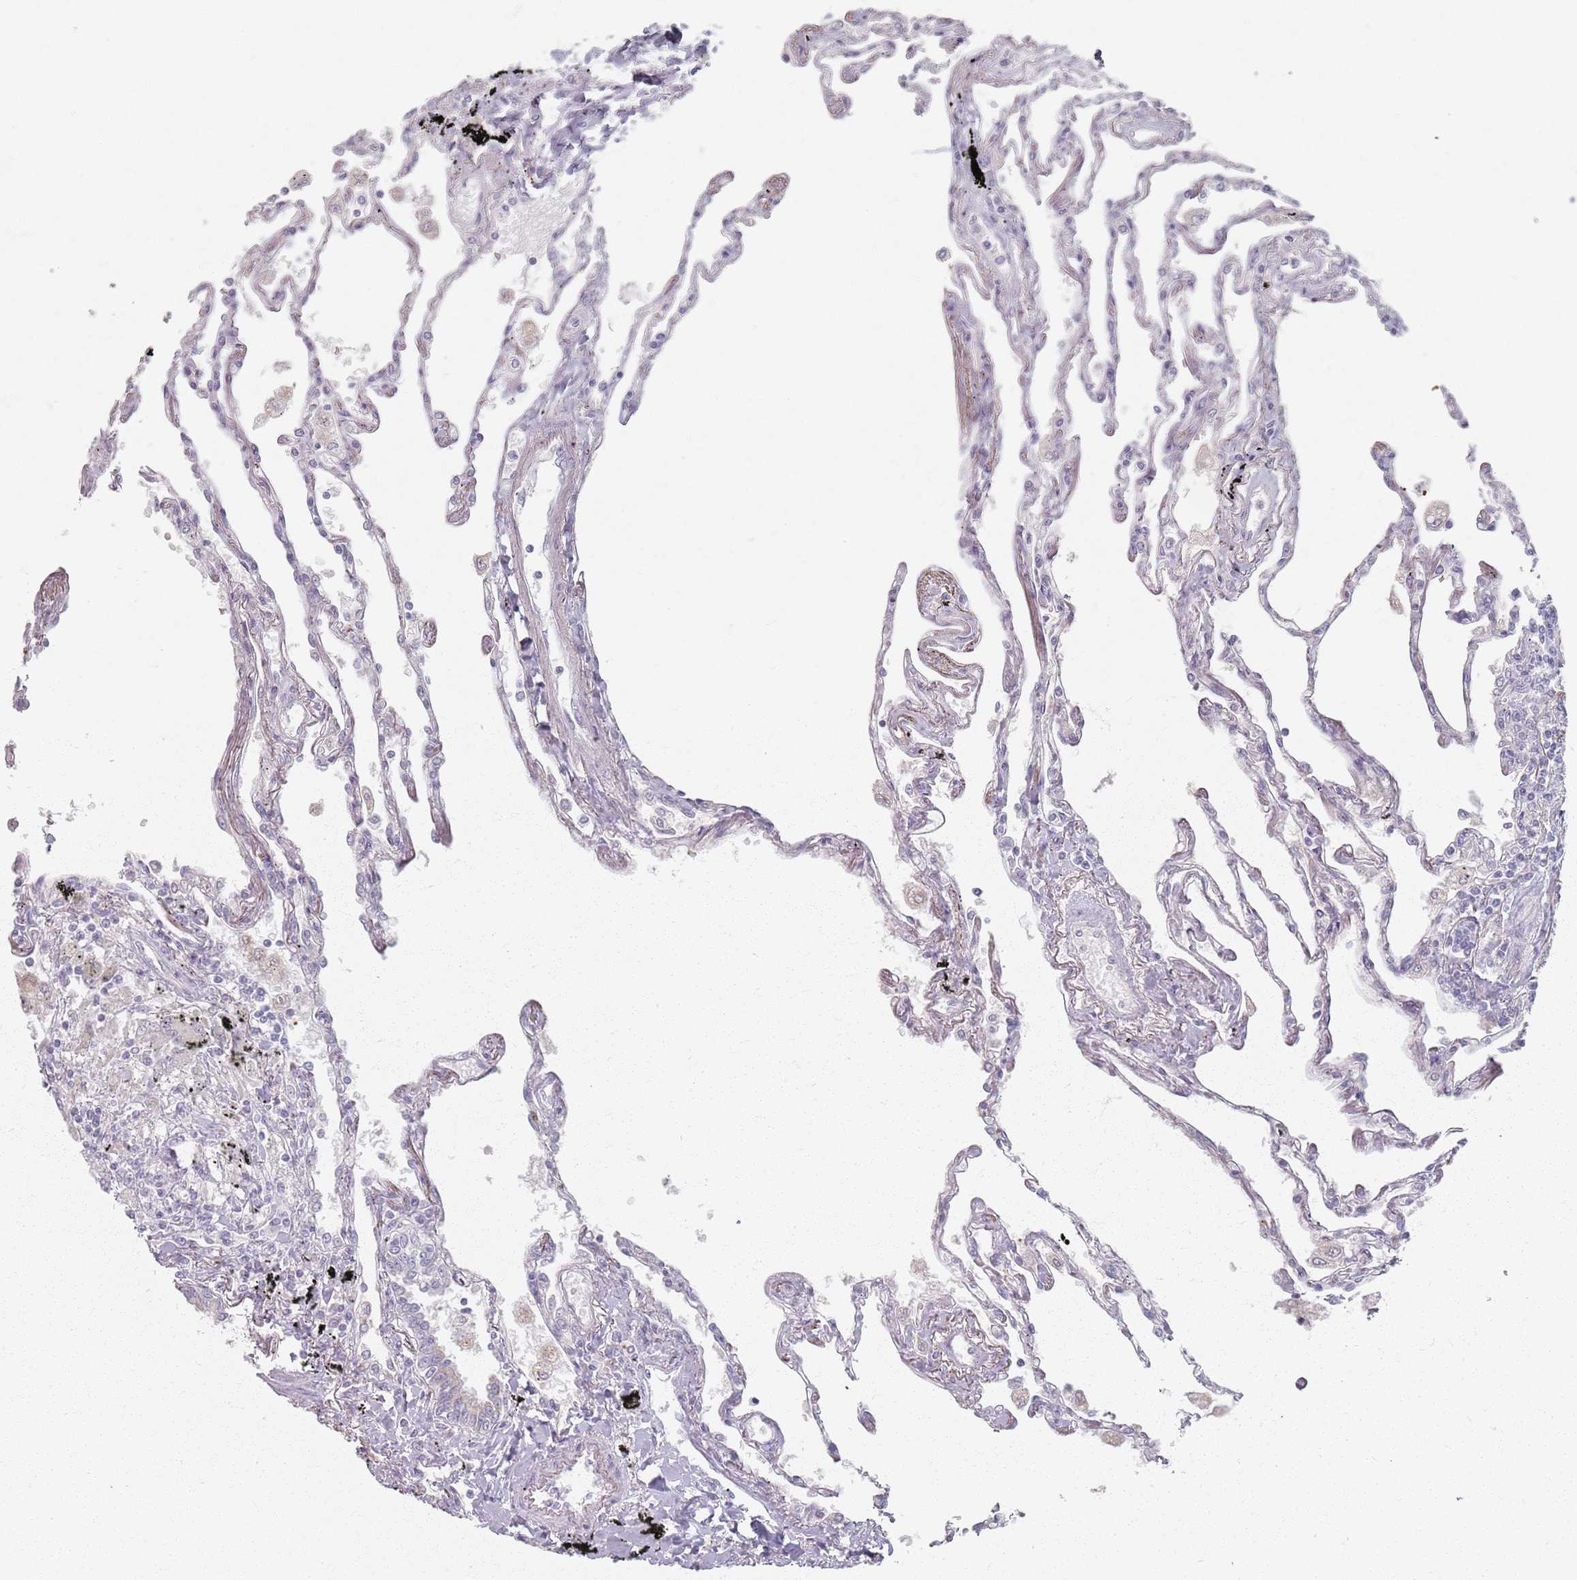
{"staining": {"intensity": "negative", "quantity": "none", "location": "none"}, "tissue": "lung", "cell_type": "Alveolar cells", "image_type": "normal", "snomed": [{"axis": "morphology", "description": "Normal tissue, NOS"}, {"axis": "topography", "description": "Lung"}], "caption": "This is an immunohistochemistry photomicrograph of unremarkable human lung. There is no staining in alveolar cells.", "gene": "PKD2L2", "patient": {"sex": "female", "age": 67}}